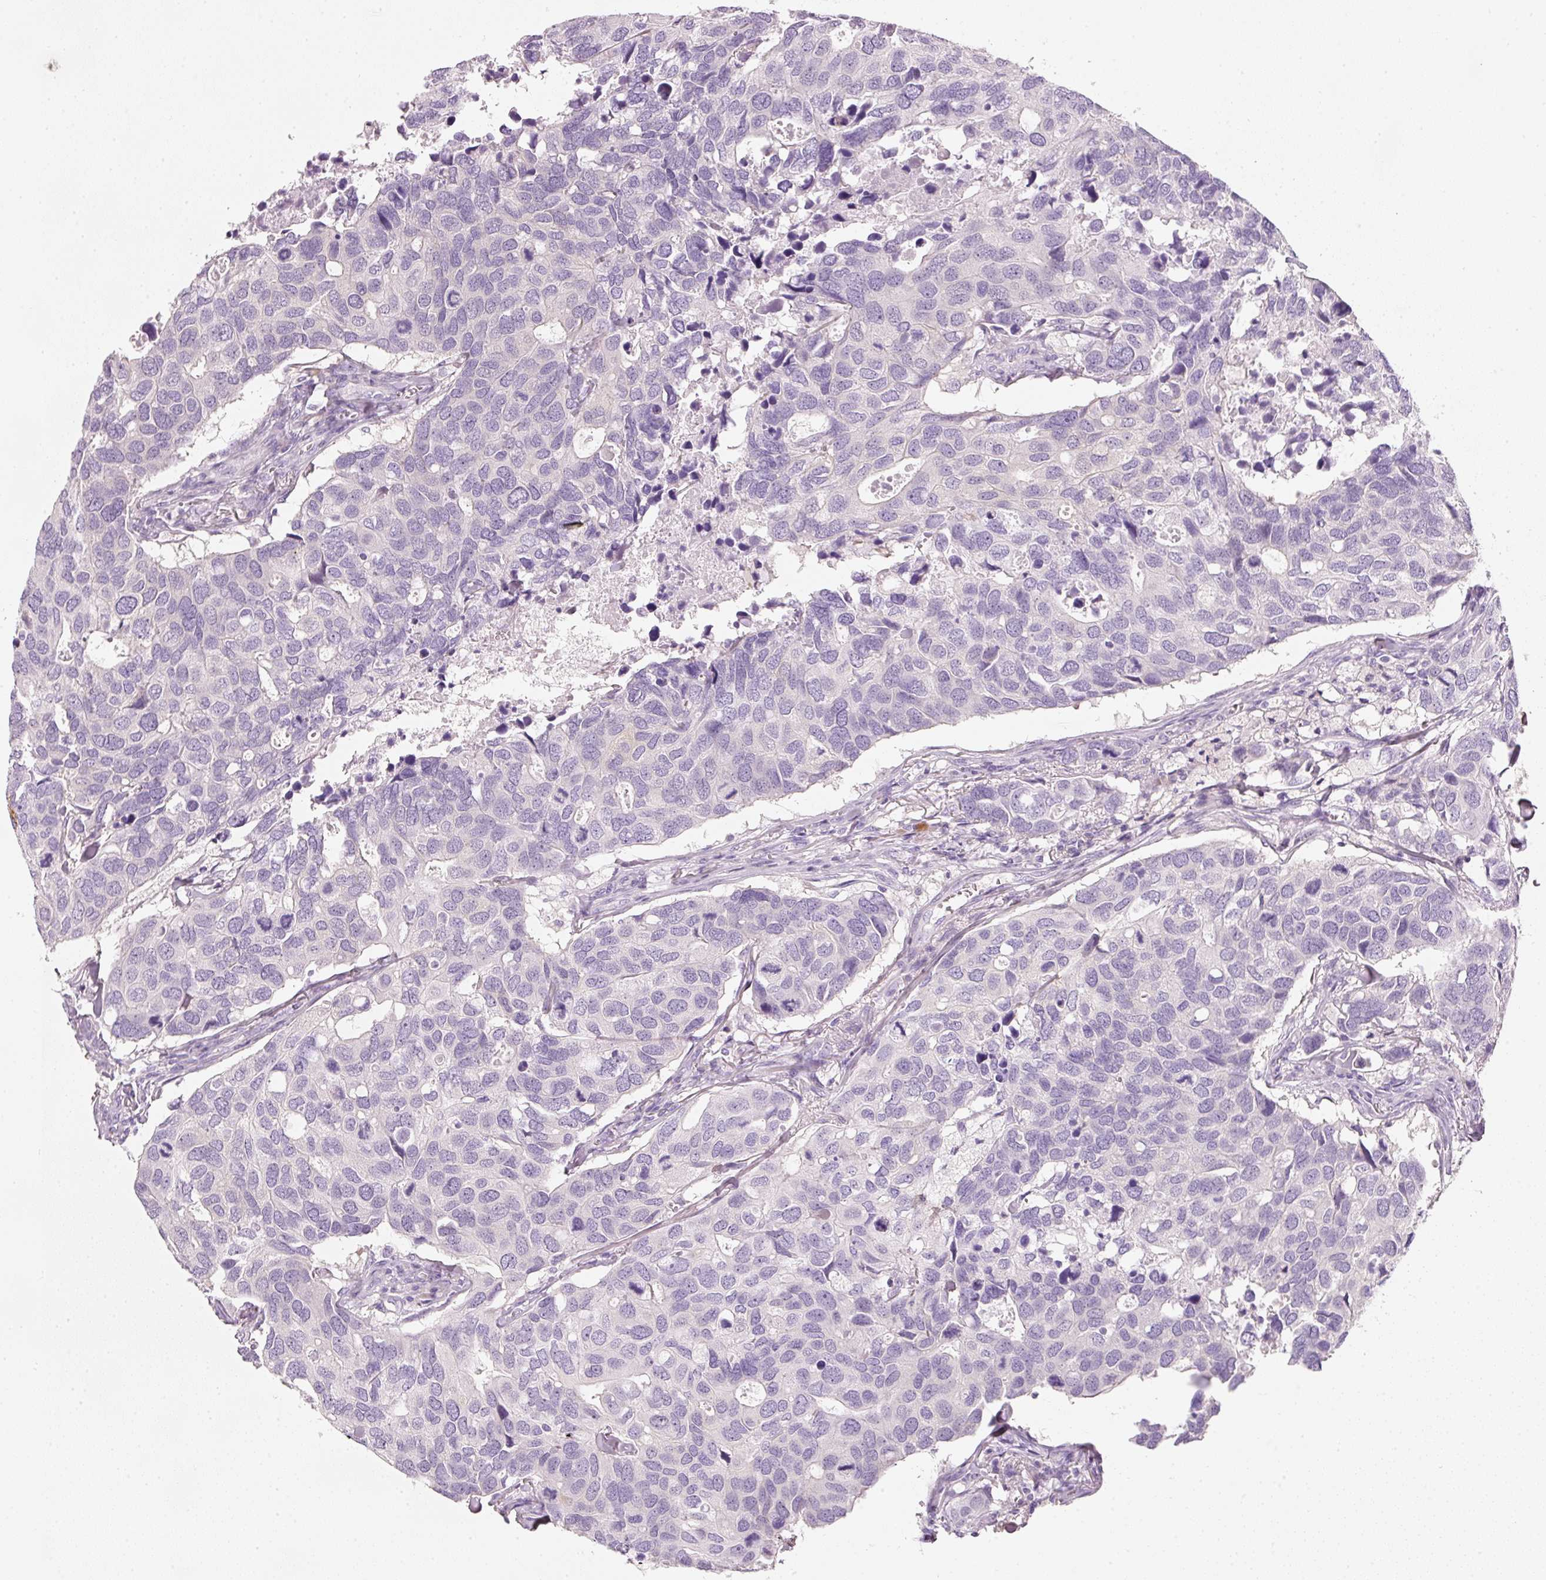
{"staining": {"intensity": "negative", "quantity": "none", "location": "none"}, "tissue": "breast cancer", "cell_type": "Tumor cells", "image_type": "cancer", "snomed": [{"axis": "morphology", "description": "Duct carcinoma"}, {"axis": "topography", "description": "Breast"}], "caption": "Immunohistochemistry of human breast intraductal carcinoma shows no staining in tumor cells.", "gene": "PDXDC1", "patient": {"sex": "female", "age": 83}}